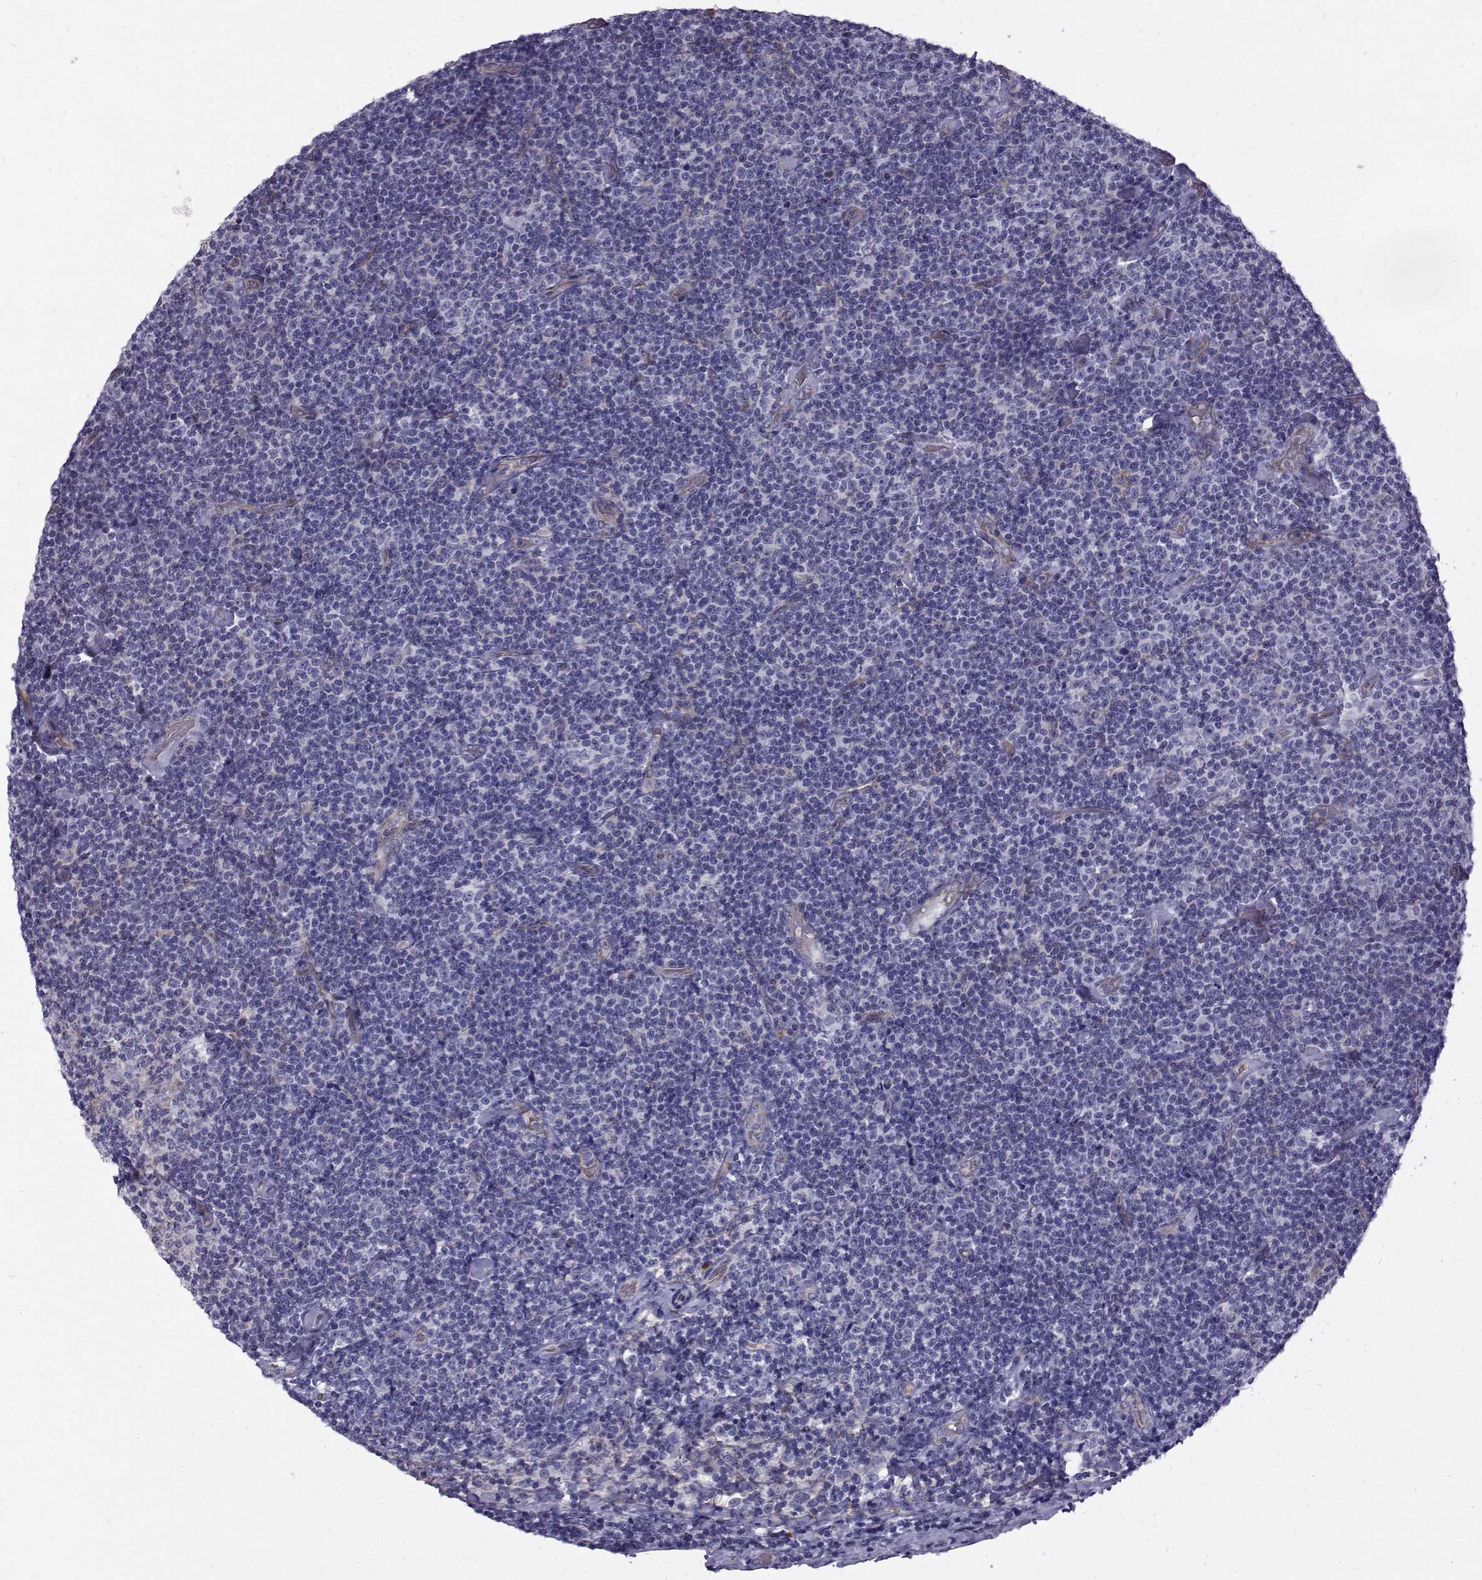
{"staining": {"intensity": "negative", "quantity": "none", "location": "none"}, "tissue": "lymphoma", "cell_type": "Tumor cells", "image_type": "cancer", "snomed": [{"axis": "morphology", "description": "Malignant lymphoma, non-Hodgkin's type, Low grade"}, {"axis": "topography", "description": "Lymph node"}], "caption": "IHC of malignant lymphoma, non-Hodgkin's type (low-grade) demonstrates no staining in tumor cells.", "gene": "QPCT", "patient": {"sex": "male", "age": 81}}